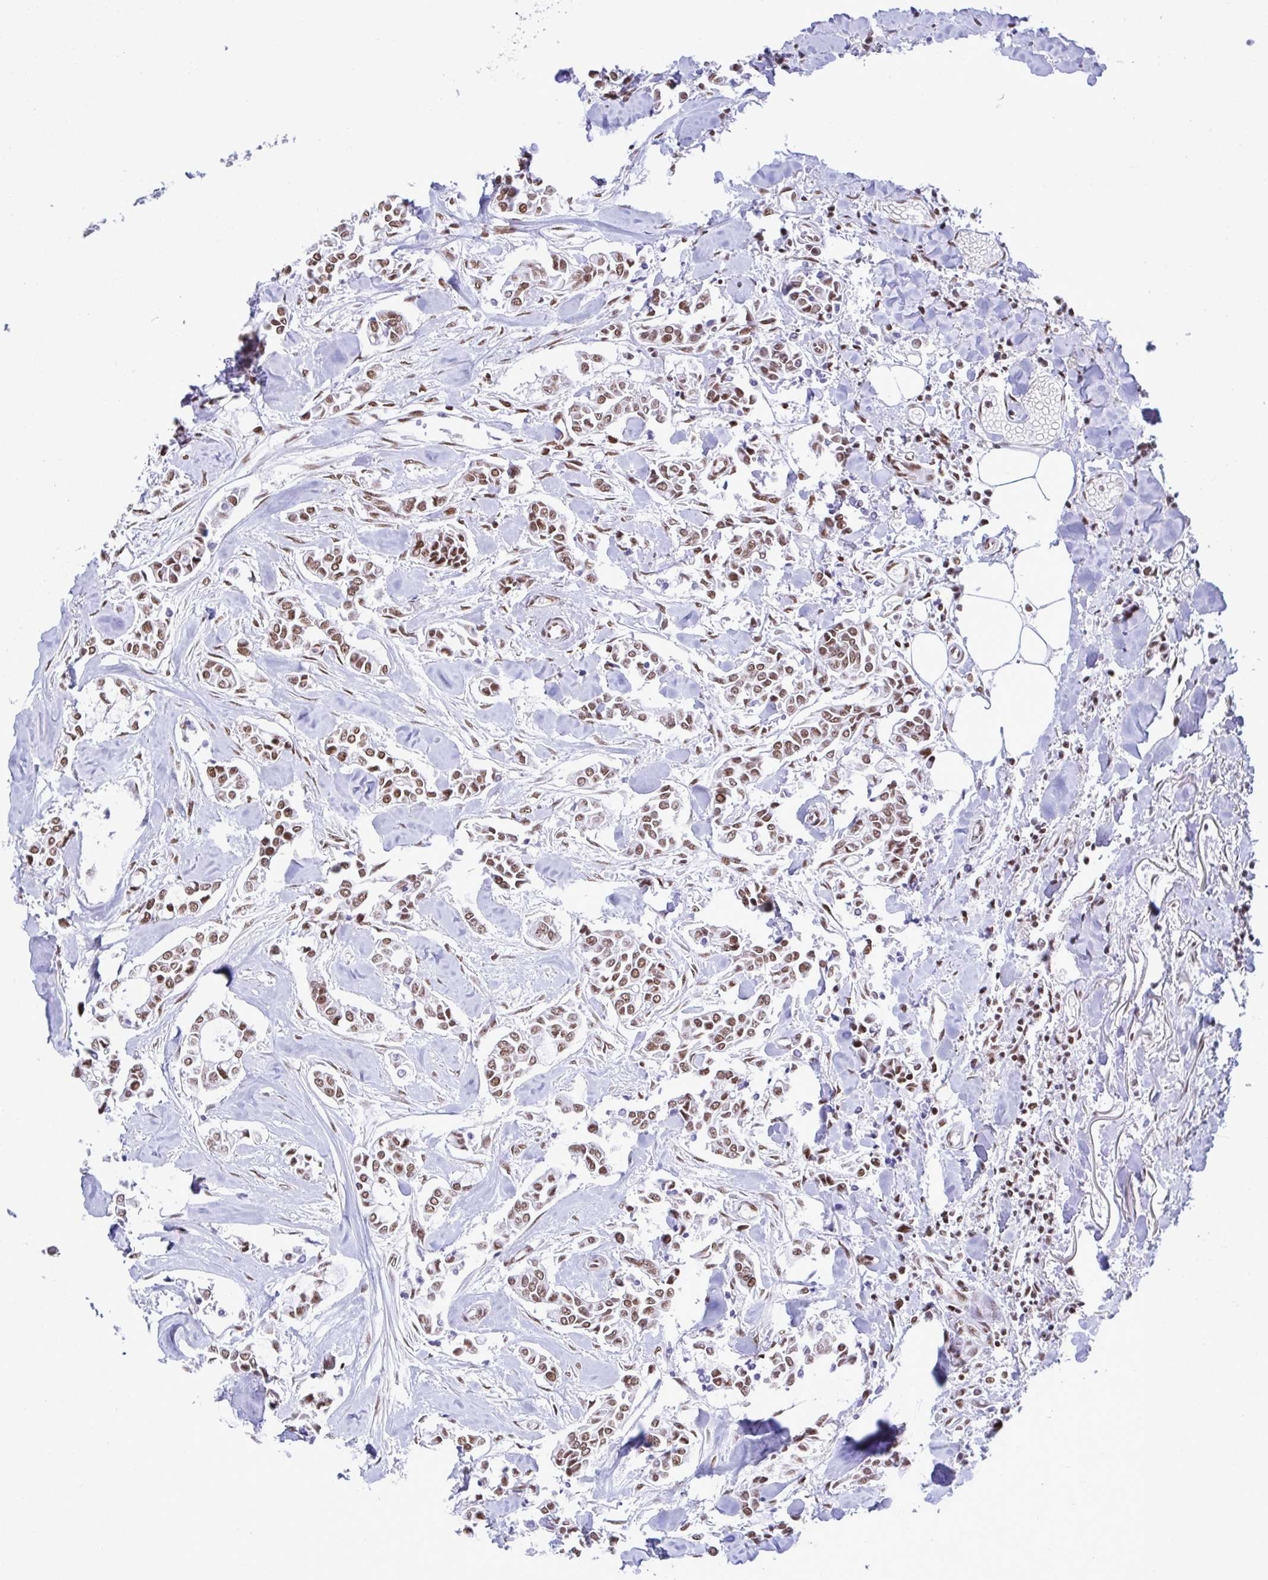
{"staining": {"intensity": "moderate", "quantity": ">75%", "location": "nuclear"}, "tissue": "breast cancer", "cell_type": "Tumor cells", "image_type": "cancer", "snomed": [{"axis": "morphology", "description": "Duct carcinoma"}, {"axis": "topography", "description": "Breast"}], "caption": "Human breast cancer (infiltrating ductal carcinoma) stained with a protein marker shows moderate staining in tumor cells.", "gene": "DDX52", "patient": {"sex": "female", "age": 84}}